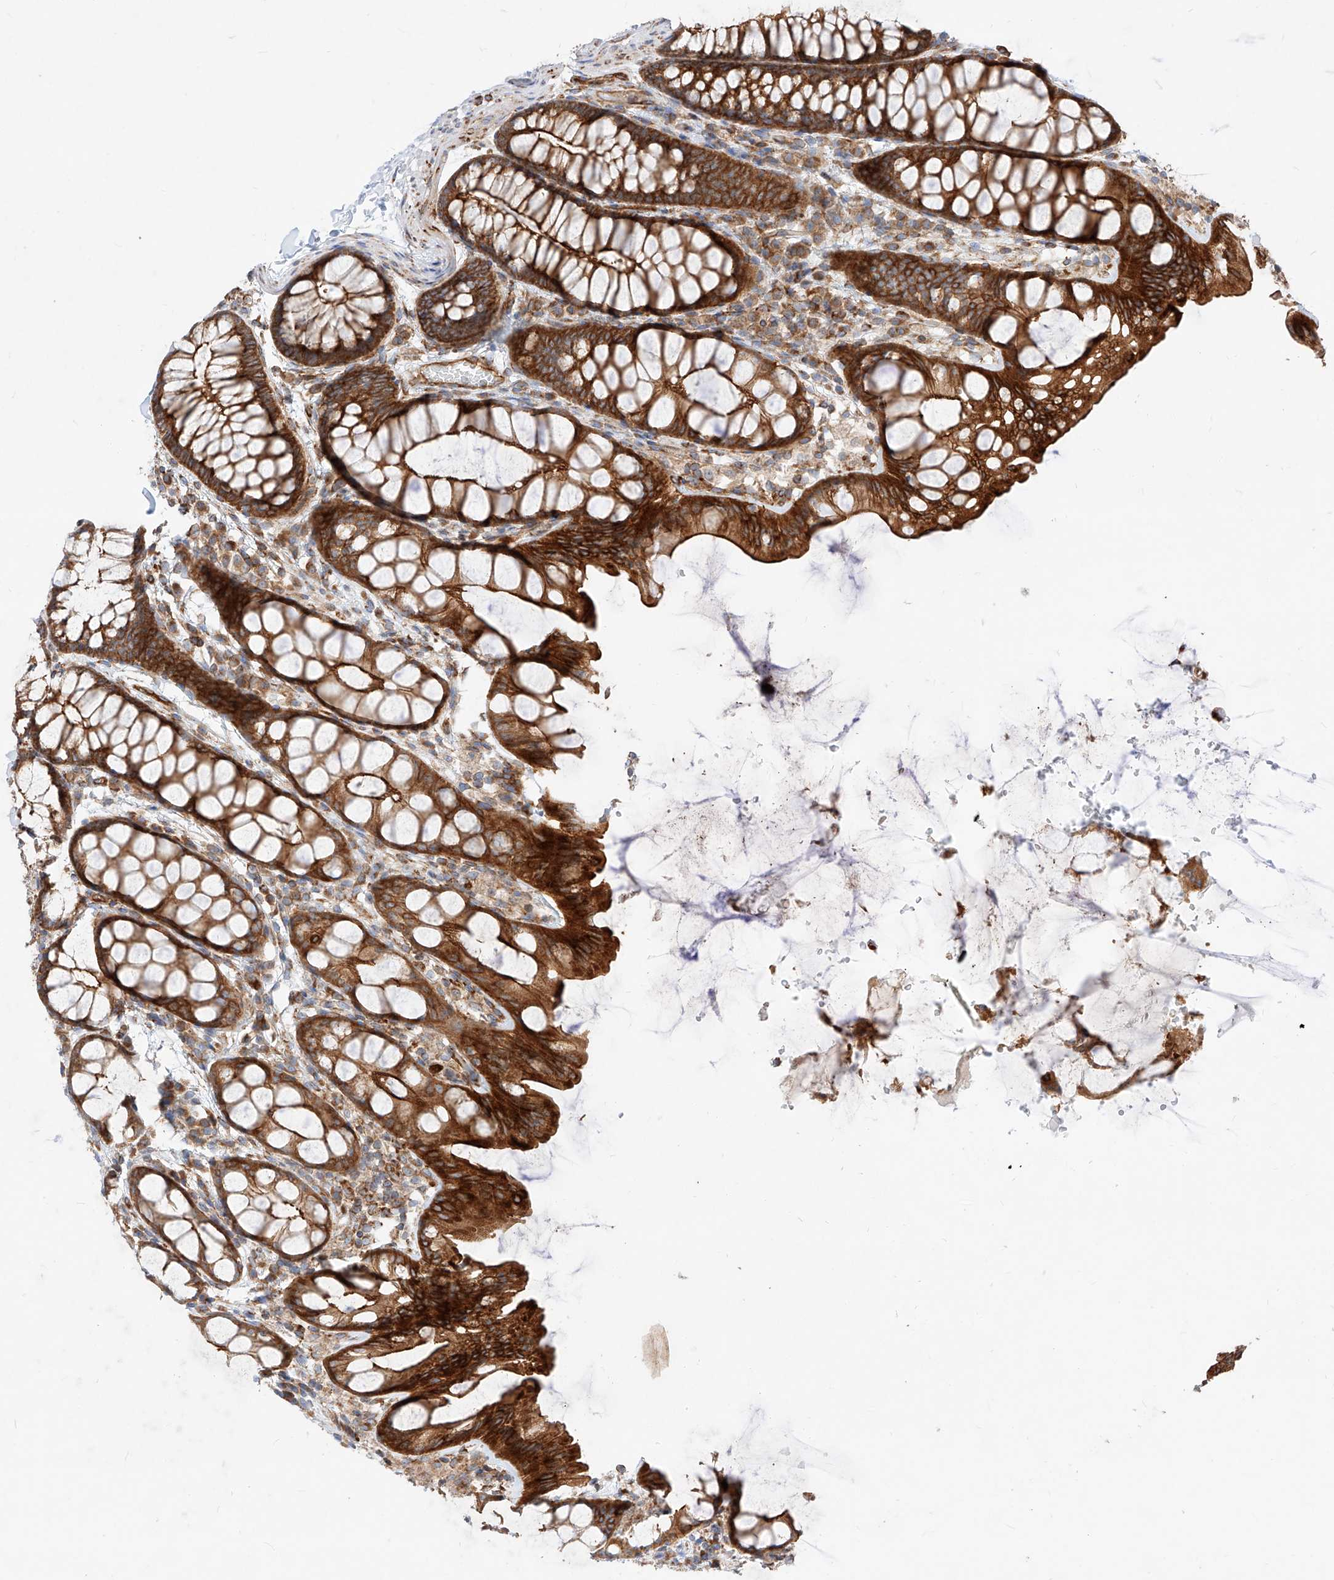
{"staining": {"intensity": "strong", "quantity": ">75%", "location": "cytoplasmic/membranous"}, "tissue": "colon", "cell_type": "Endothelial cells", "image_type": "normal", "snomed": [{"axis": "morphology", "description": "Normal tissue, NOS"}, {"axis": "topography", "description": "Colon"}], "caption": "Immunohistochemistry staining of benign colon, which shows high levels of strong cytoplasmic/membranous staining in about >75% of endothelial cells indicating strong cytoplasmic/membranous protein staining. The staining was performed using DAB (brown) for protein detection and nuclei were counterstained in hematoxylin (blue).", "gene": "CSGALNACT2", "patient": {"sex": "male", "age": 47}}